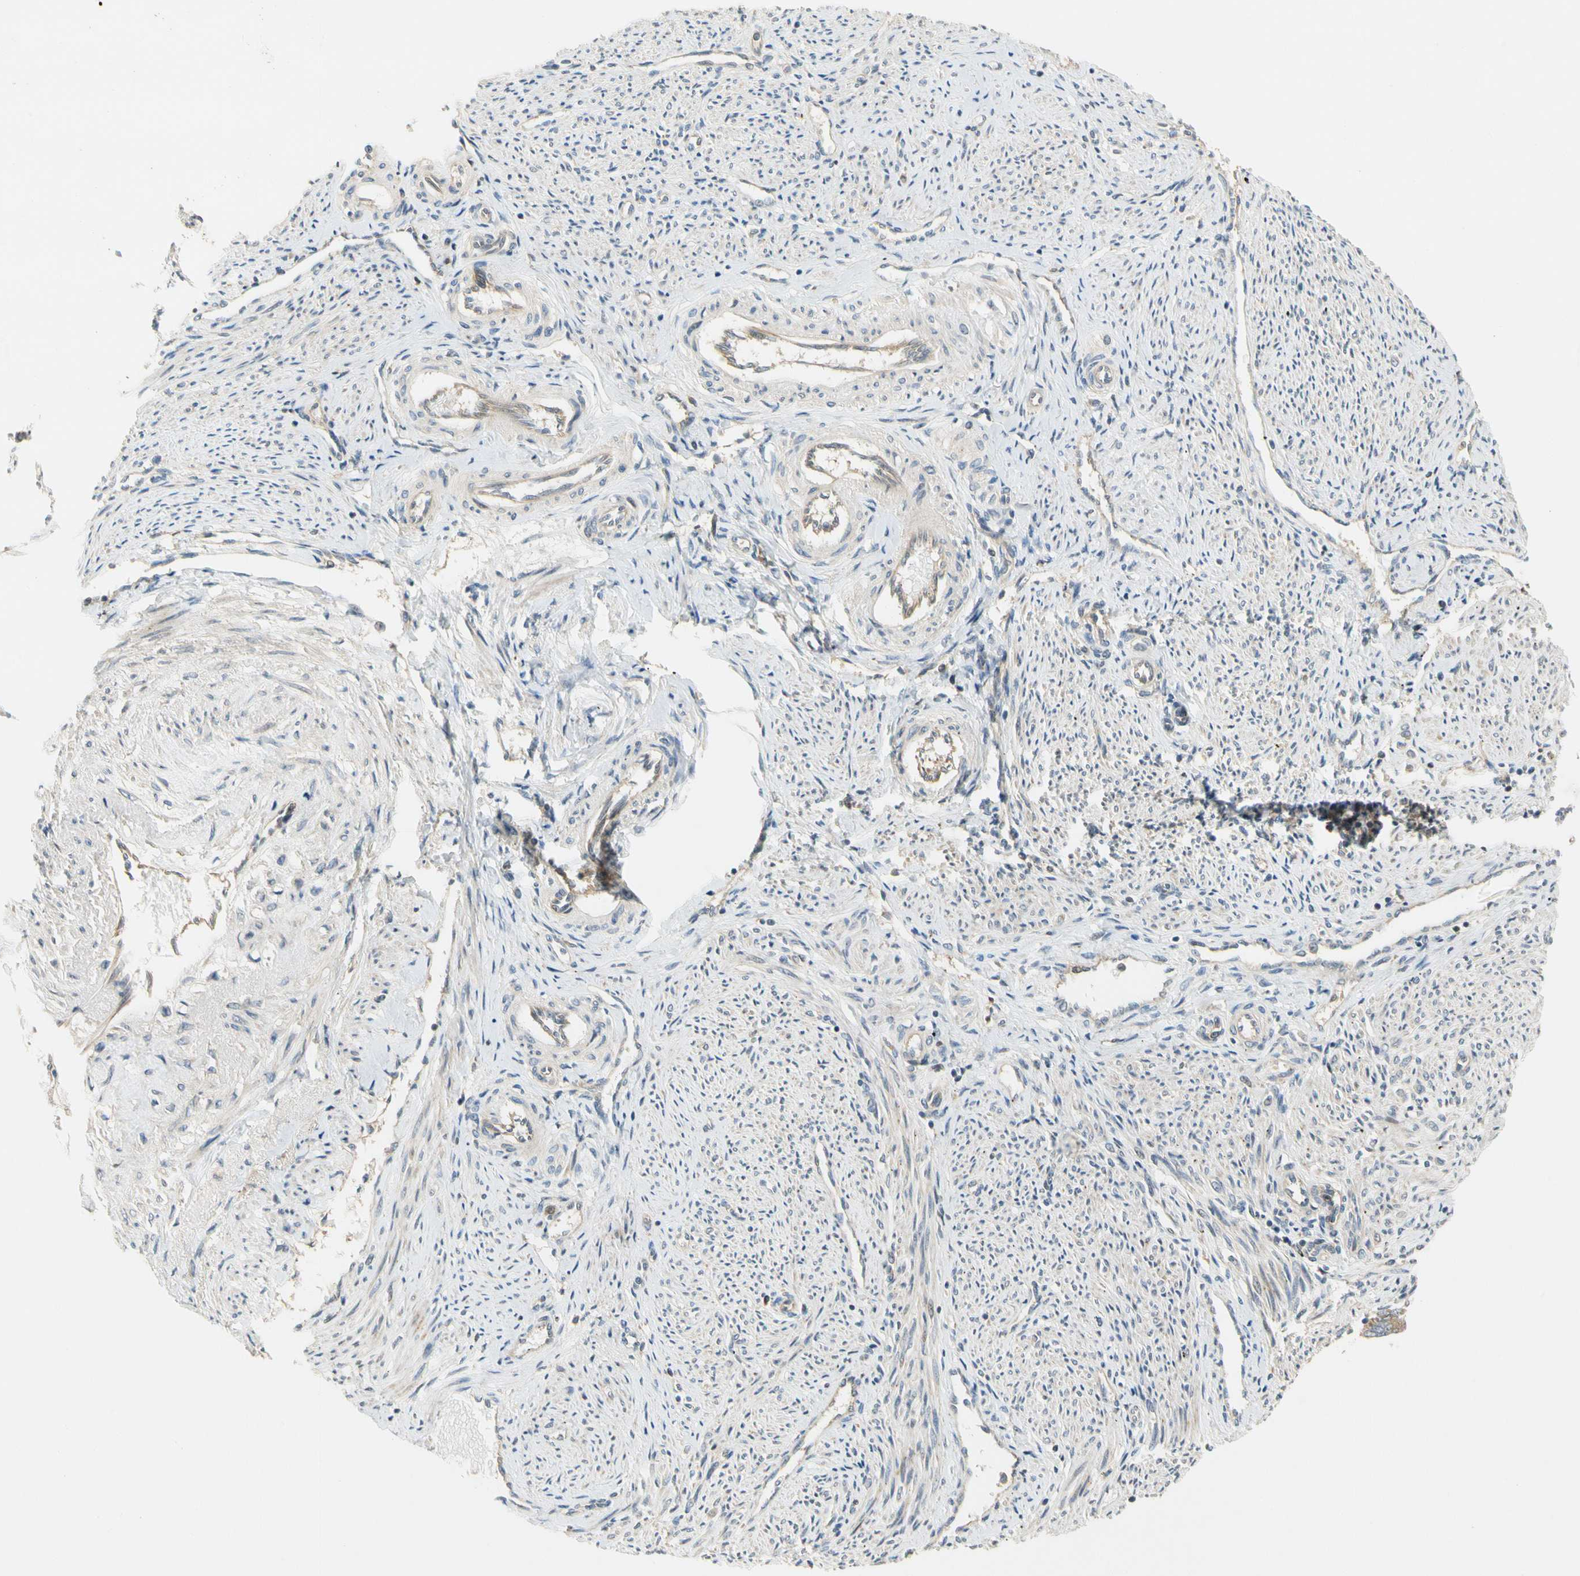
{"staining": {"intensity": "weak", "quantity": "25%-75%", "location": "cytoplasmic/membranous"}, "tissue": "endometrium", "cell_type": "Cells in endometrial stroma", "image_type": "normal", "snomed": [{"axis": "morphology", "description": "Normal tissue, NOS"}, {"axis": "topography", "description": "Endometrium"}], "caption": "An IHC micrograph of benign tissue is shown. Protein staining in brown labels weak cytoplasmic/membranous positivity in endometrium within cells in endometrial stroma. The staining was performed using DAB (3,3'-diaminobenzidine) to visualize the protein expression in brown, while the nuclei were stained in blue with hematoxylin (Magnification: 20x).", "gene": "GATD1", "patient": {"sex": "female", "age": 42}}